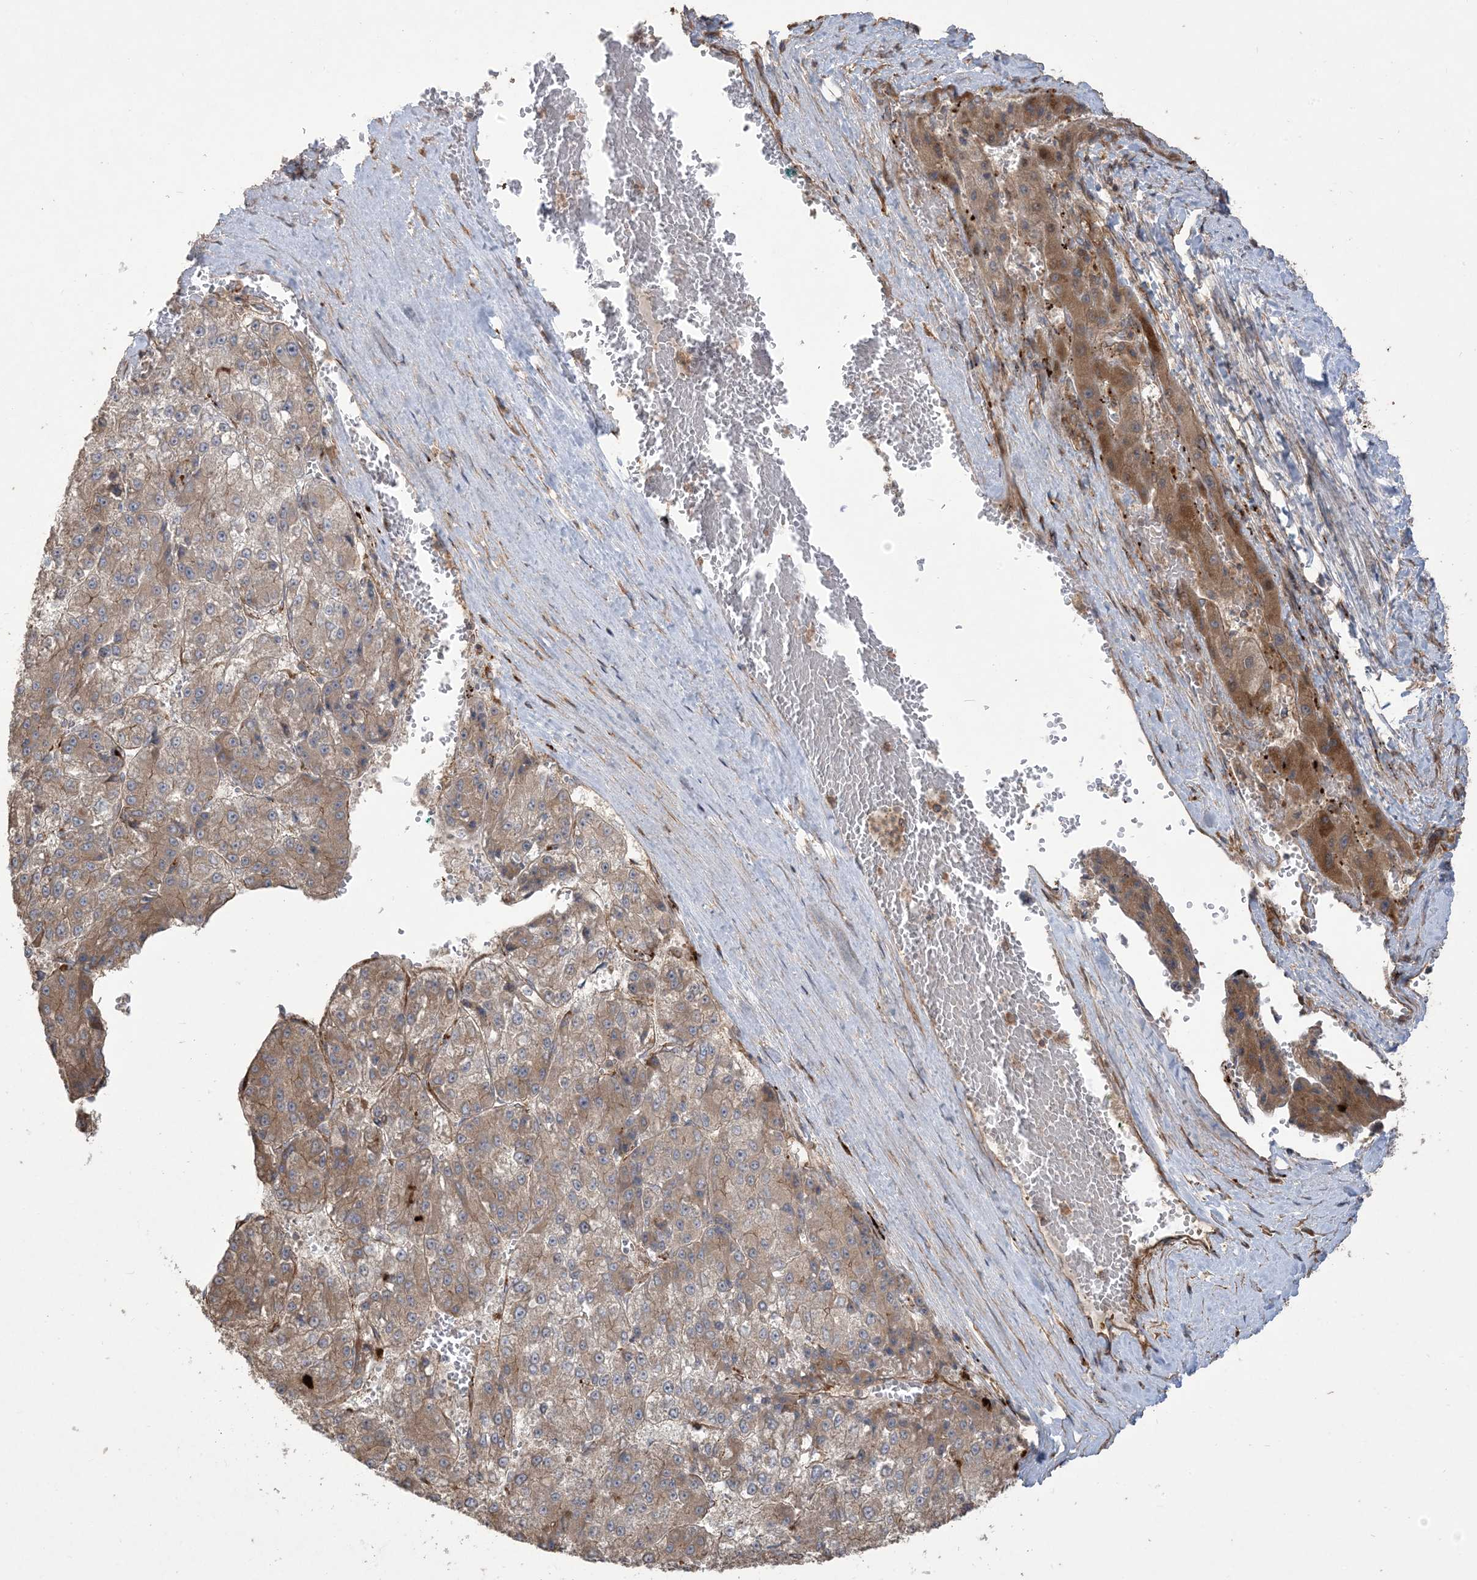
{"staining": {"intensity": "moderate", "quantity": ">75%", "location": "cytoplasmic/membranous"}, "tissue": "liver cancer", "cell_type": "Tumor cells", "image_type": "cancer", "snomed": [{"axis": "morphology", "description": "Carcinoma, Hepatocellular, NOS"}, {"axis": "topography", "description": "Liver"}], "caption": "A brown stain labels moderate cytoplasmic/membranous staining of a protein in human liver cancer (hepatocellular carcinoma) tumor cells. The protein of interest is shown in brown color, while the nuclei are stained blue.", "gene": "KLHL18", "patient": {"sex": "female", "age": 73}}